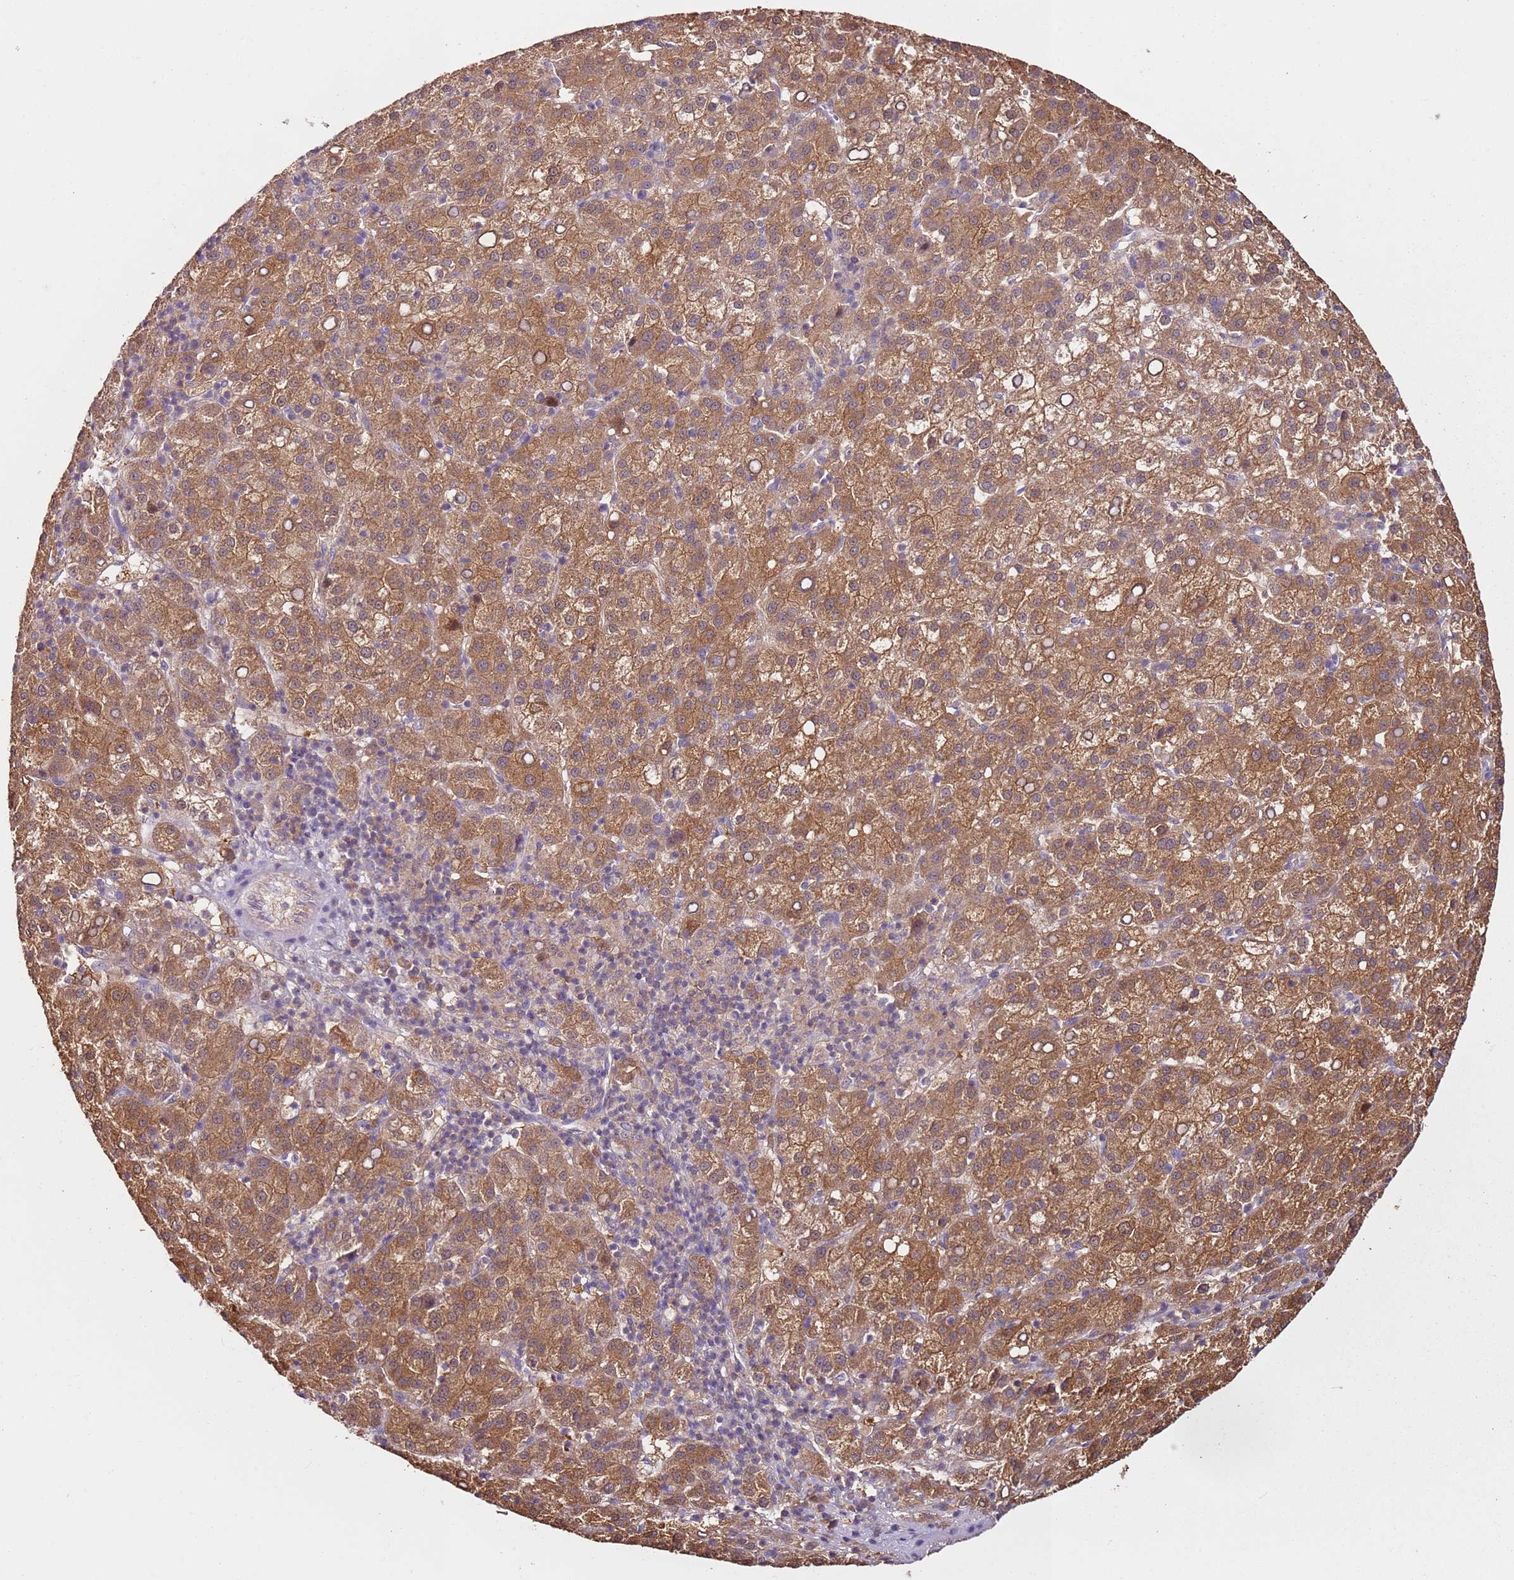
{"staining": {"intensity": "moderate", "quantity": ">75%", "location": "cytoplasmic/membranous"}, "tissue": "liver cancer", "cell_type": "Tumor cells", "image_type": "cancer", "snomed": [{"axis": "morphology", "description": "Carcinoma, Hepatocellular, NOS"}, {"axis": "topography", "description": "Liver"}], "caption": "Hepatocellular carcinoma (liver) stained with DAB (3,3'-diaminobenzidine) immunohistochemistry shows medium levels of moderate cytoplasmic/membranous expression in approximately >75% of tumor cells.", "gene": "MDH1", "patient": {"sex": "female", "age": 58}}